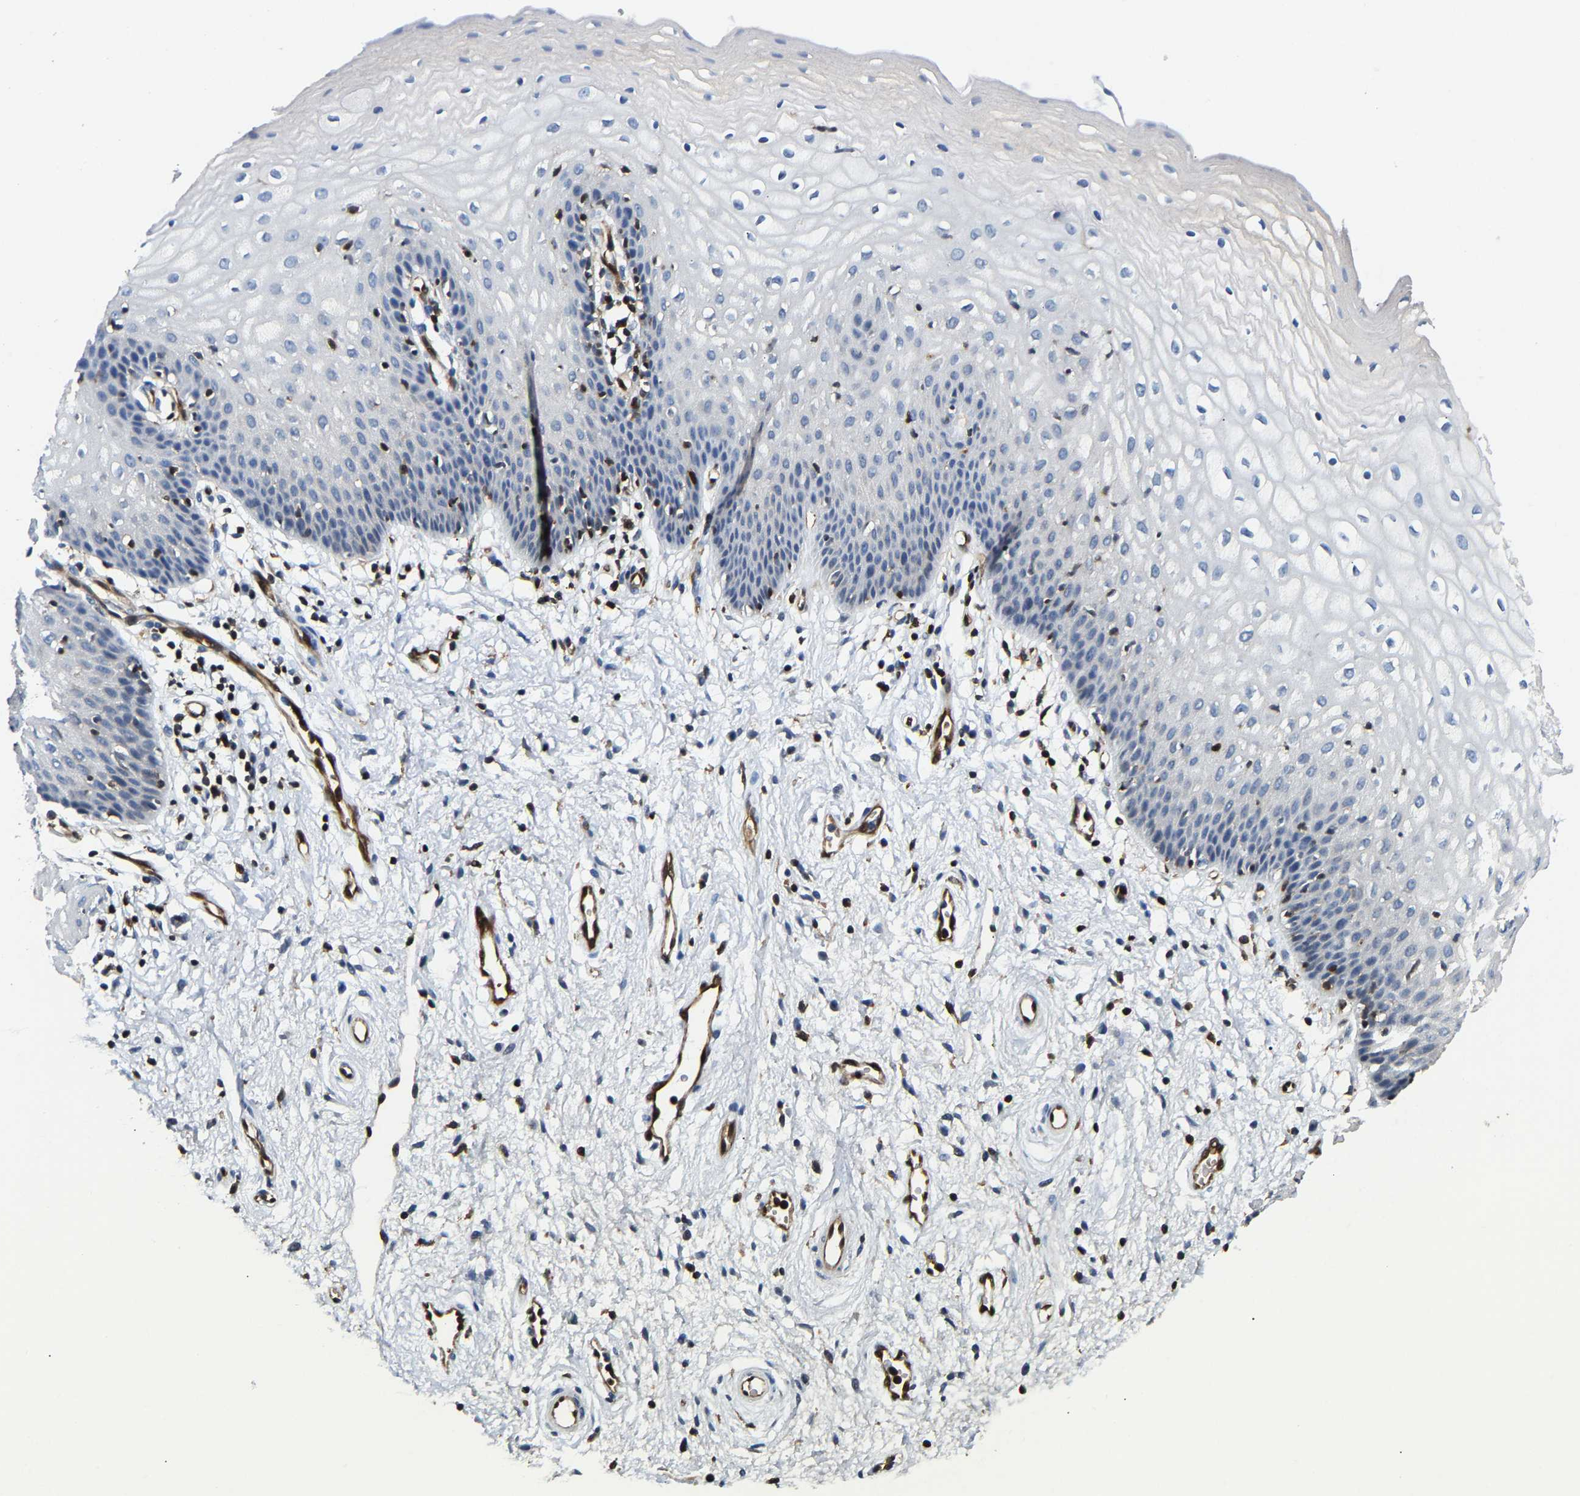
{"staining": {"intensity": "negative", "quantity": "none", "location": "none"}, "tissue": "vagina", "cell_type": "Squamous epithelial cells", "image_type": "normal", "snomed": [{"axis": "morphology", "description": "Normal tissue, NOS"}, {"axis": "topography", "description": "Vagina"}], "caption": "Squamous epithelial cells show no significant protein staining in normal vagina.", "gene": "GIMAP7", "patient": {"sex": "female", "age": 34}}